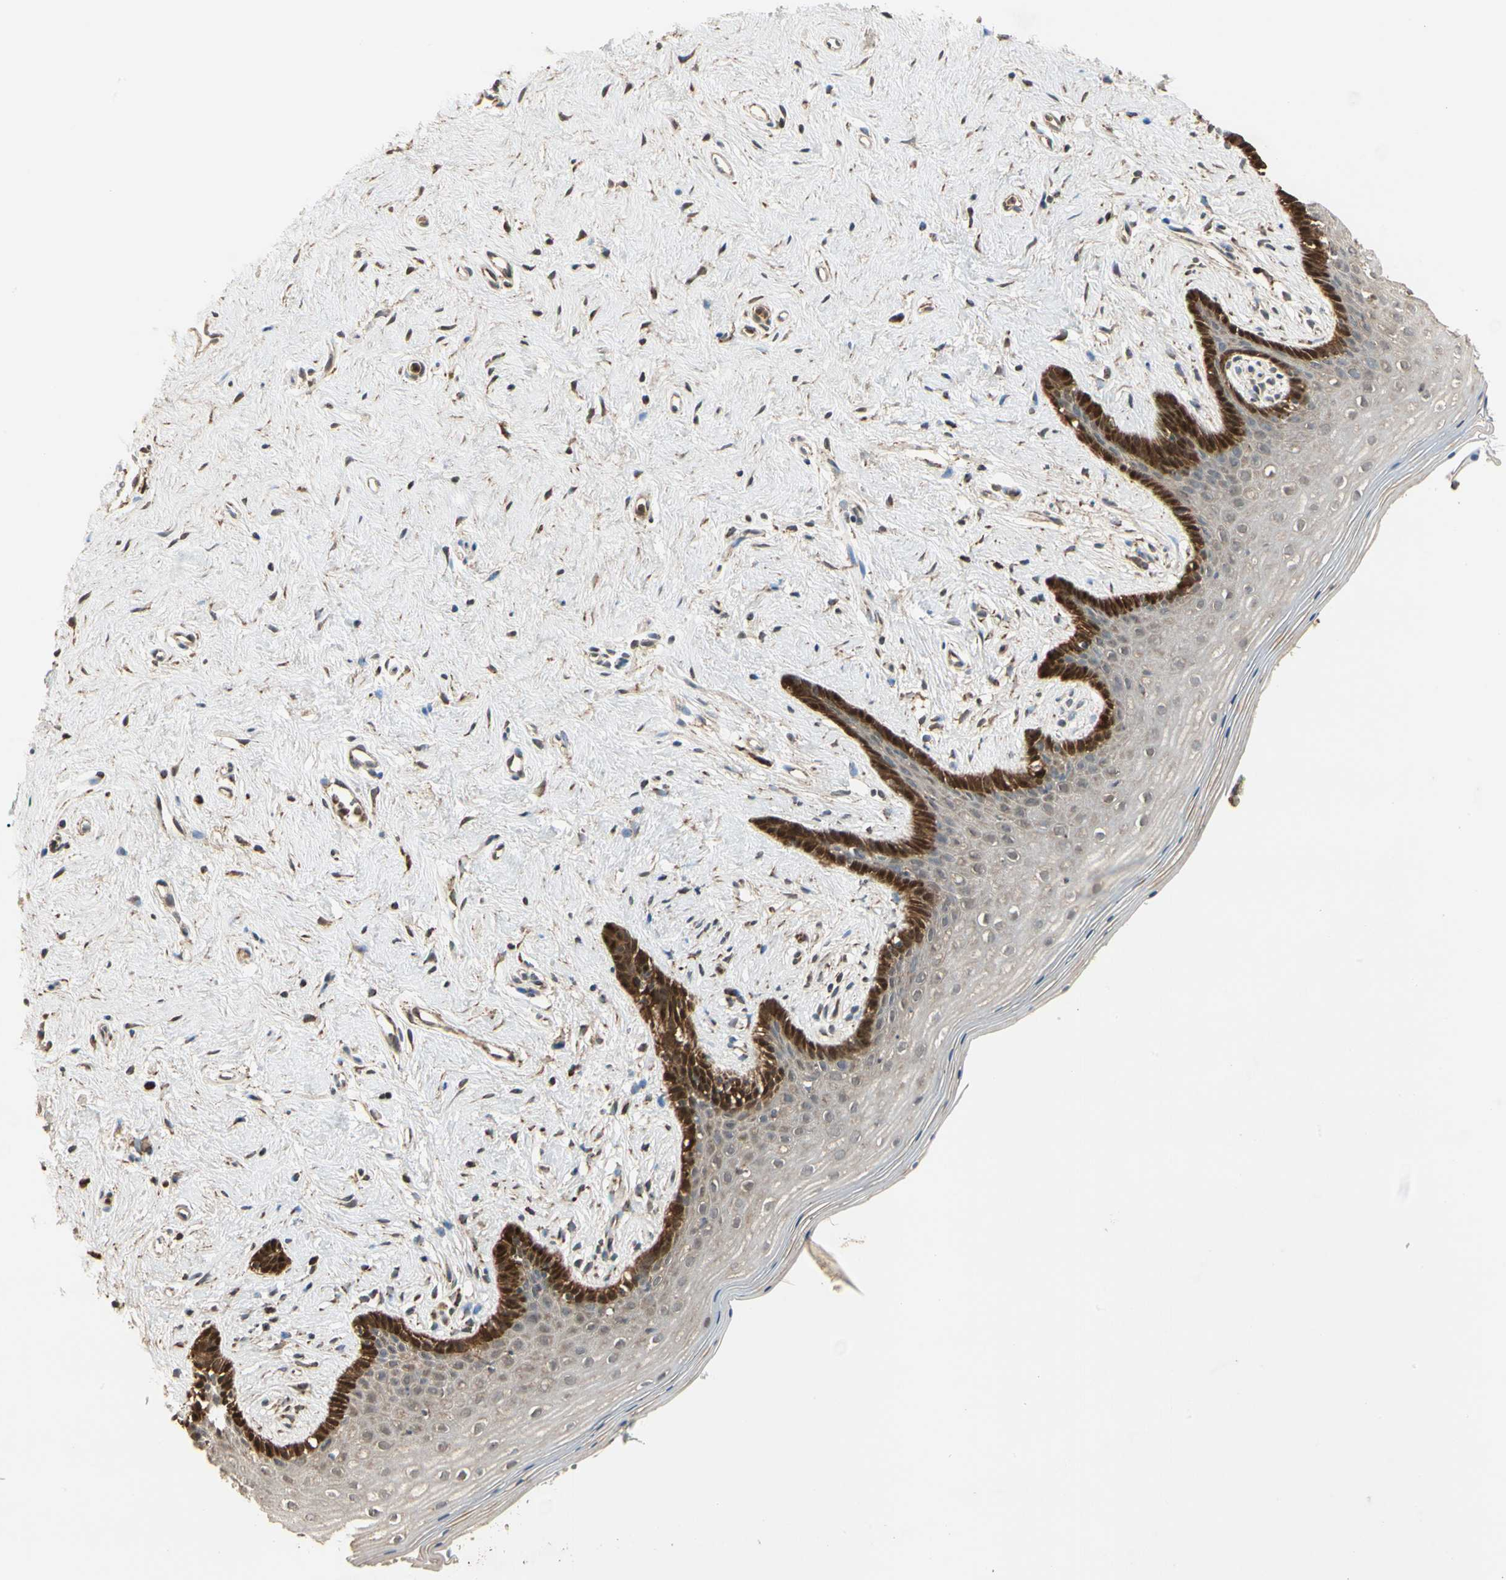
{"staining": {"intensity": "strong", "quantity": "25%-75%", "location": "cytoplasmic/membranous,nuclear"}, "tissue": "vagina", "cell_type": "Squamous epithelial cells", "image_type": "normal", "snomed": [{"axis": "morphology", "description": "Normal tissue, NOS"}, {"axis": "topography", "description": "Vagina"}], "caption": "IHC image of benign human vagina stained for a protein (brown), which exhibits high levels of strong cytoplasmic/membranous,nuclear staining in about 25%-75% of squamous epithelial cells.", "gene": "PRDX5", "patient": {"sex": "female", "age": 44}}